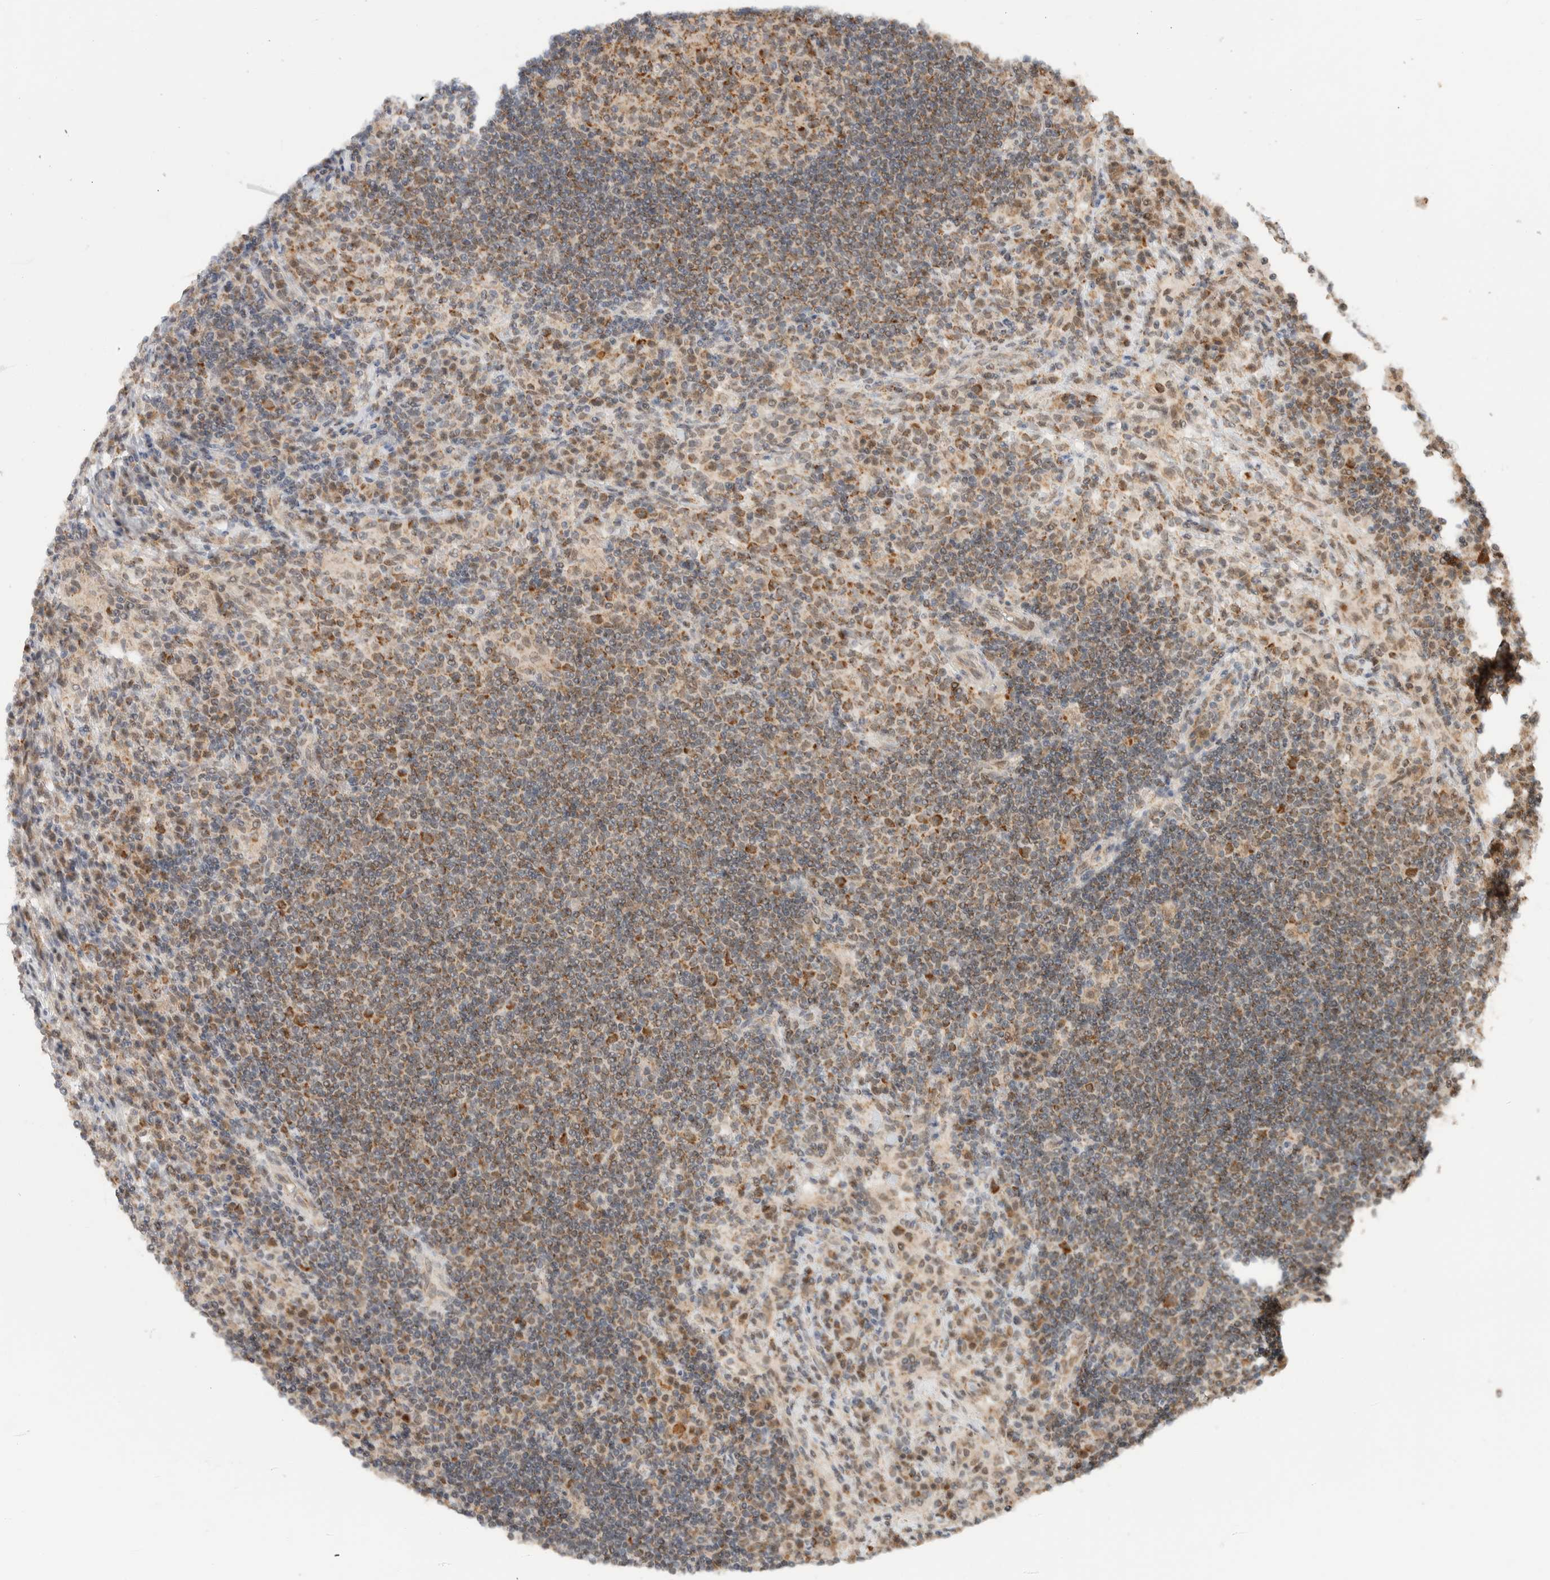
{"staining": {"intensity": "moderate", "quantity": ">75%", "location": "cytoplasmic/membranous"}, "tissue": "lymph node", "cell_type": "Germinal center cells", "image_type": "normal", "snomed": [{"axis": "morphology", "description": "Normal tissue, NOS"}, {"axis": "topography", "description": "Lymph node"}], "caption": "IHC micrograph of benign human lymph node stained for a protein (brown), which displays medium levels of moderate cytoplasmic/membranous expression in about >75% of germinal center cells.", "gene": "MRPL41", "patient": {"sex": "female", "age": 53}}